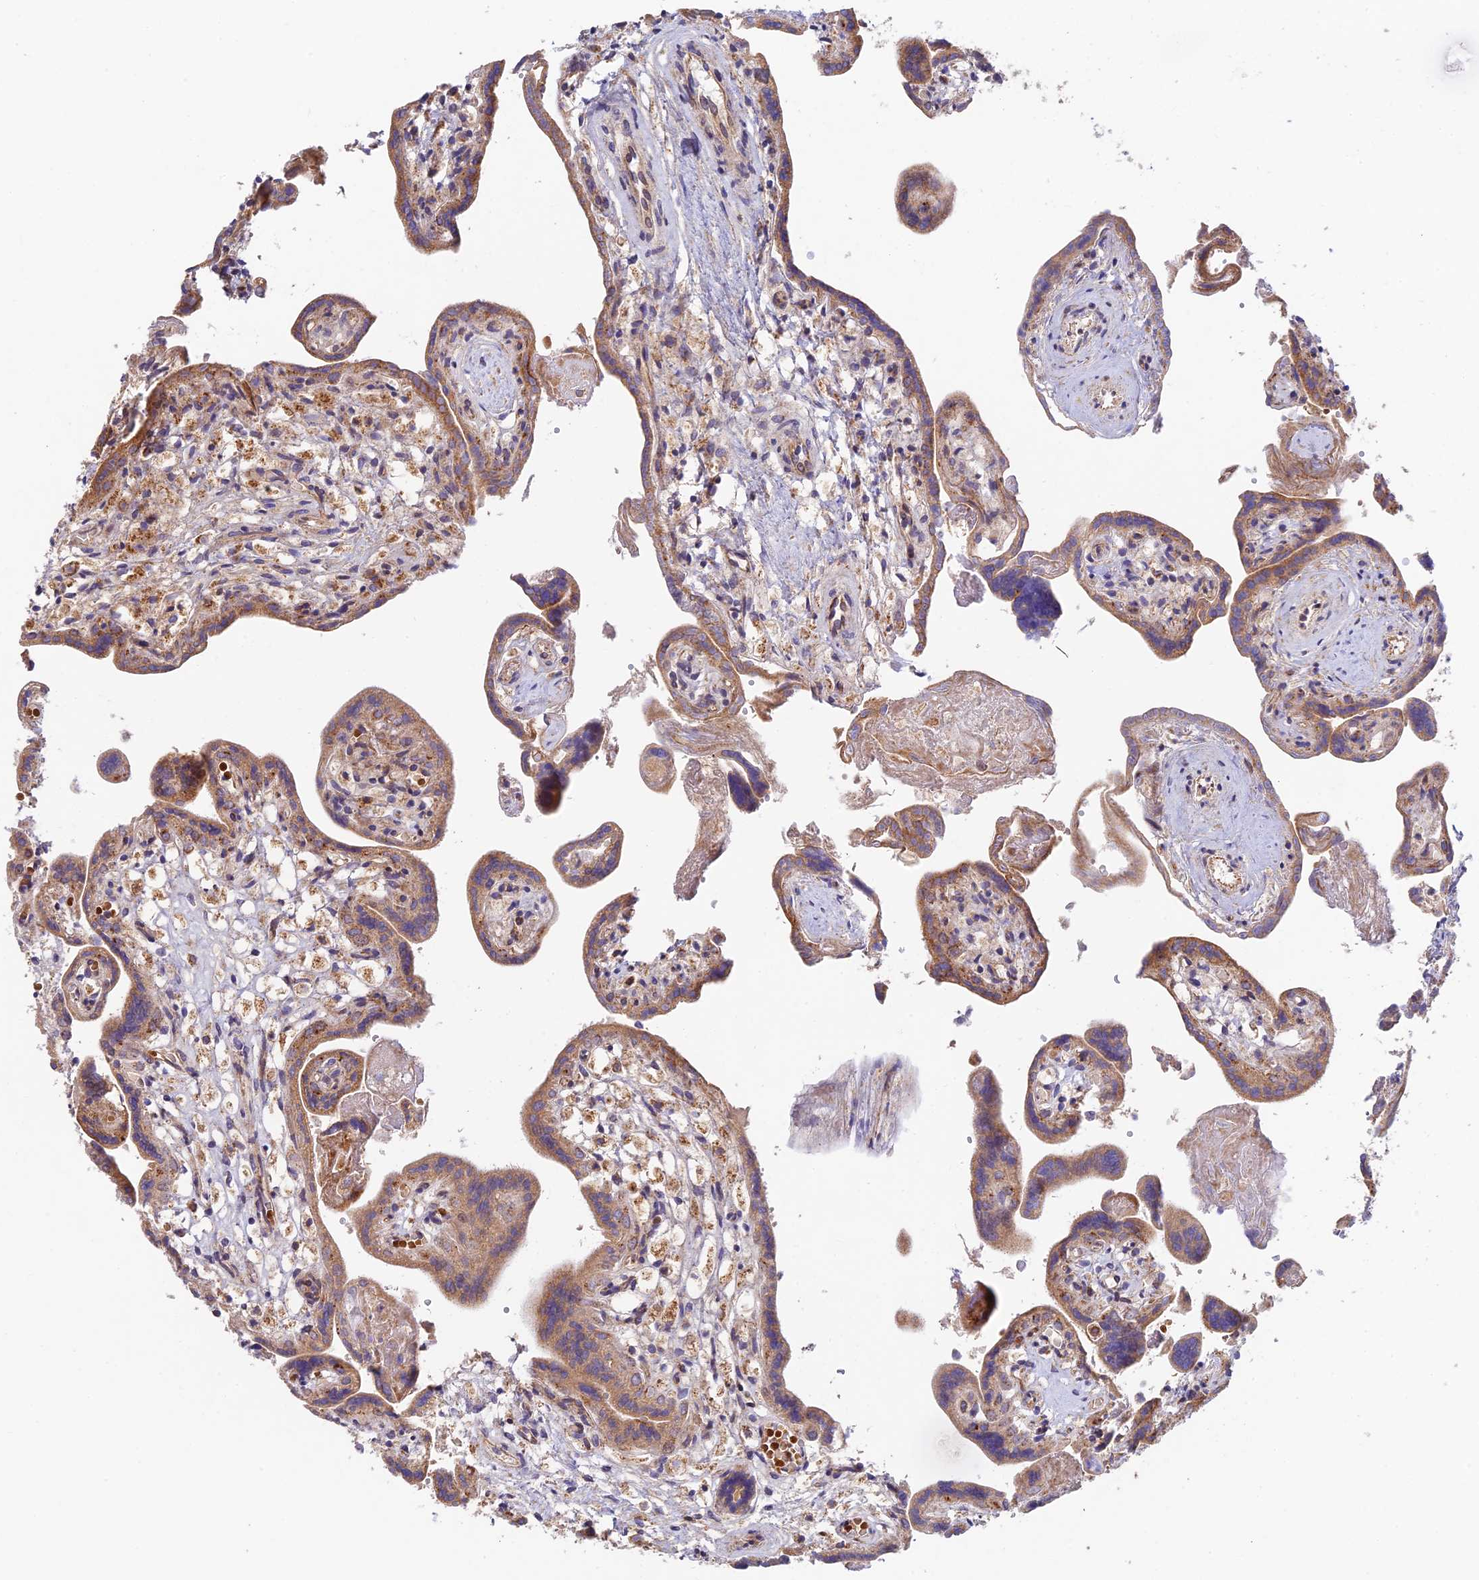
{"staining": {"intensity": "moderate", "quantity": ">75%", "location": "cytoplasmic/membranous"}, "tissue": "placenta", "cell_type": "Trophoblastic cells", "image_type": "normal", "snomed": [{"axis": "morphology", "description": "Normal tissue, NOS"}, {"axis": "topography", "description": "Placenta"}], "caption": "Placenta stained with DAB (3,3'-diaminobenzidine) immunohistochemistry (IHC) shows medium levels of moderate cytoplasmic/membranous expression in about >75% of trophoblastic cells. The protein of interest is shown in brown color, while the nuclei are stained blue.", "gene": "FUOM", "patient": {"sex": "female", "age": 37}}